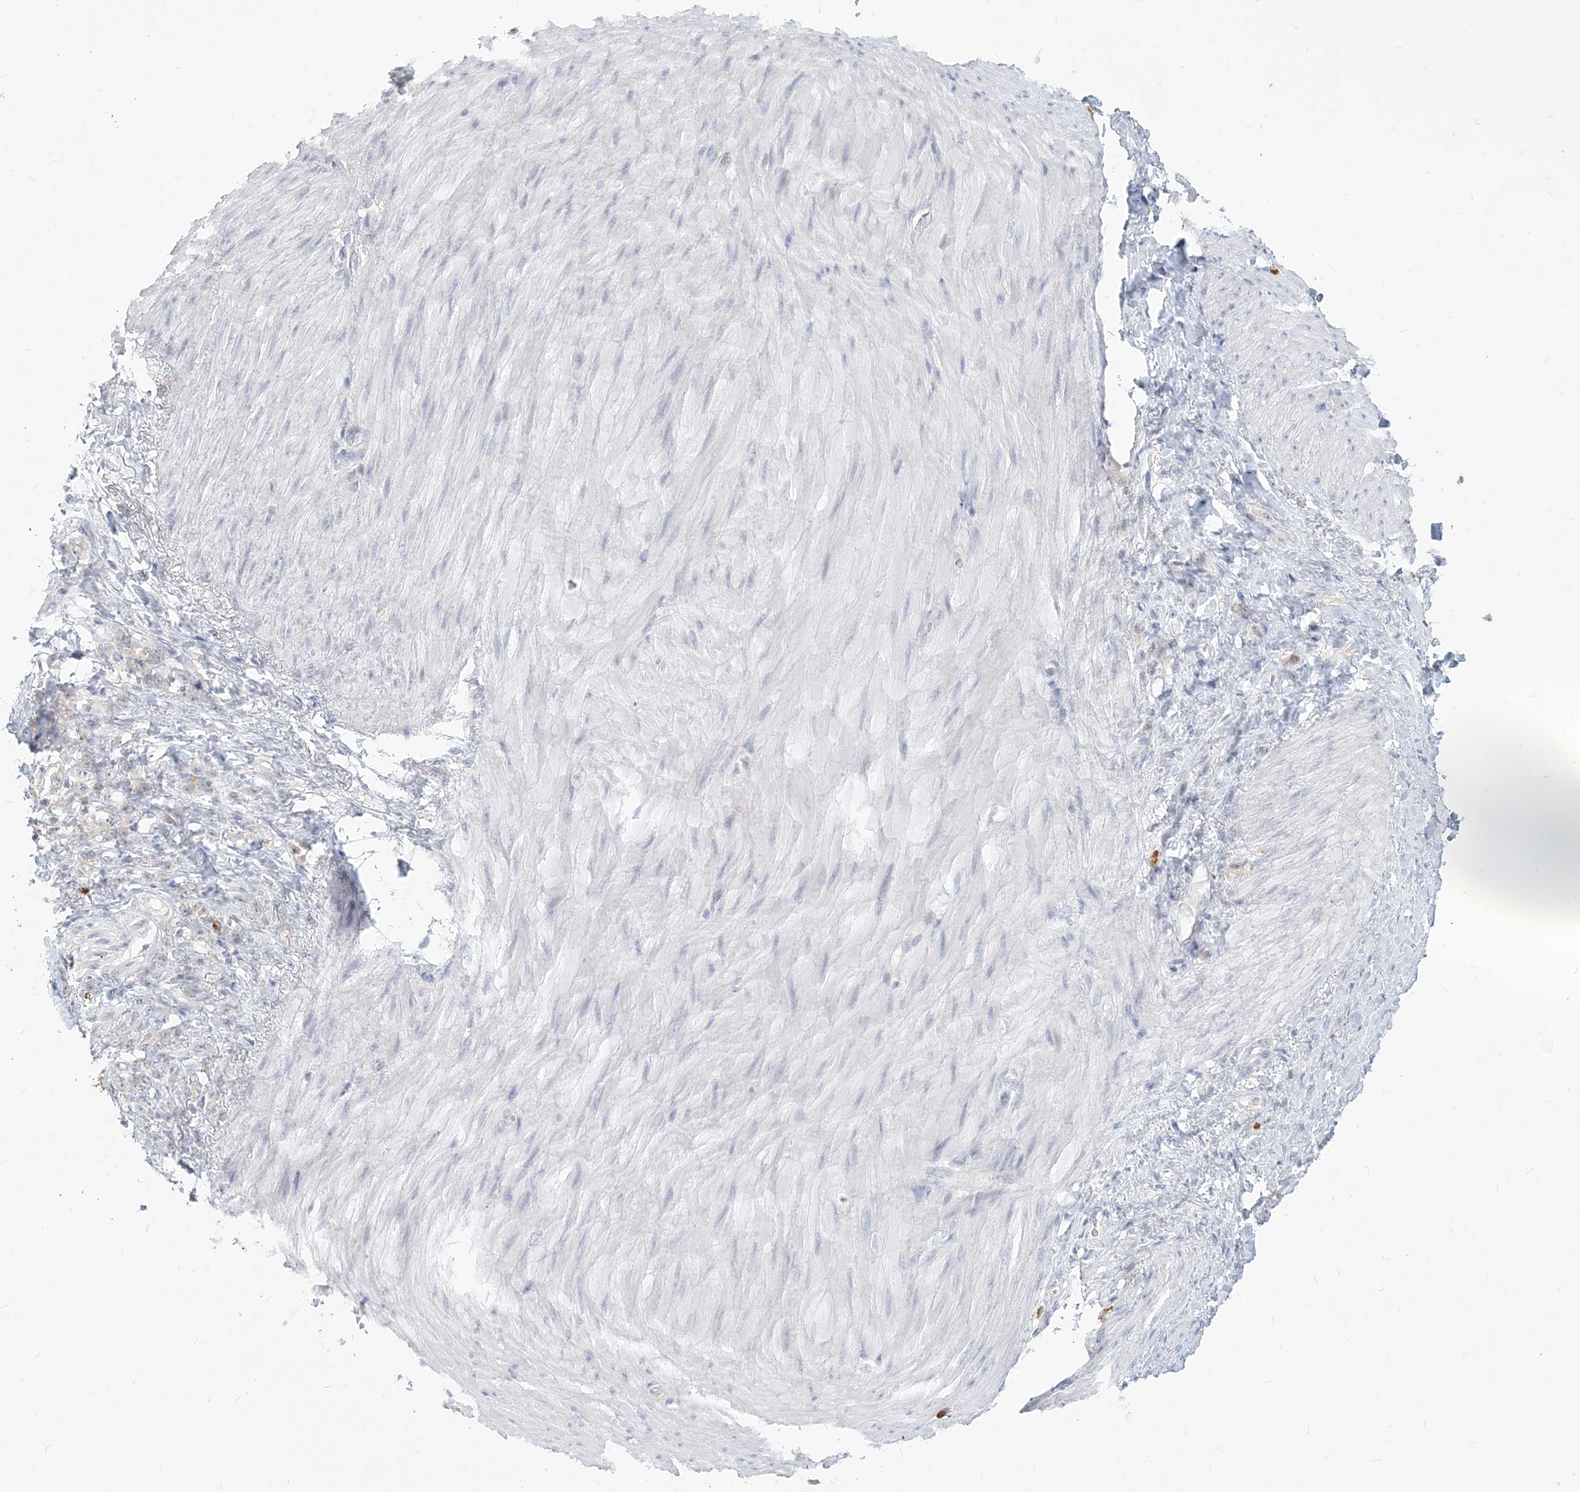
{"staining": {"intensity": "negative", "quantity": "none", "location": "none"}, "tissue": "stomach cancer", "cell_type": "Tumor cells", "image_type": "cancer", "snomed": [{"axis": "morphology", "description": "Normal tissue, NOS"}, {"axis": "morphology", "description": "Adenocarcinoma, NOS"}, {"axis": "topography", "description": "Stomach"}], "caption": "Tumor cells show no significant protein positivity in stomach adenocarcinoma.", "gene": "GMPPA", "patient": {"sex": "male", "age": 82}}